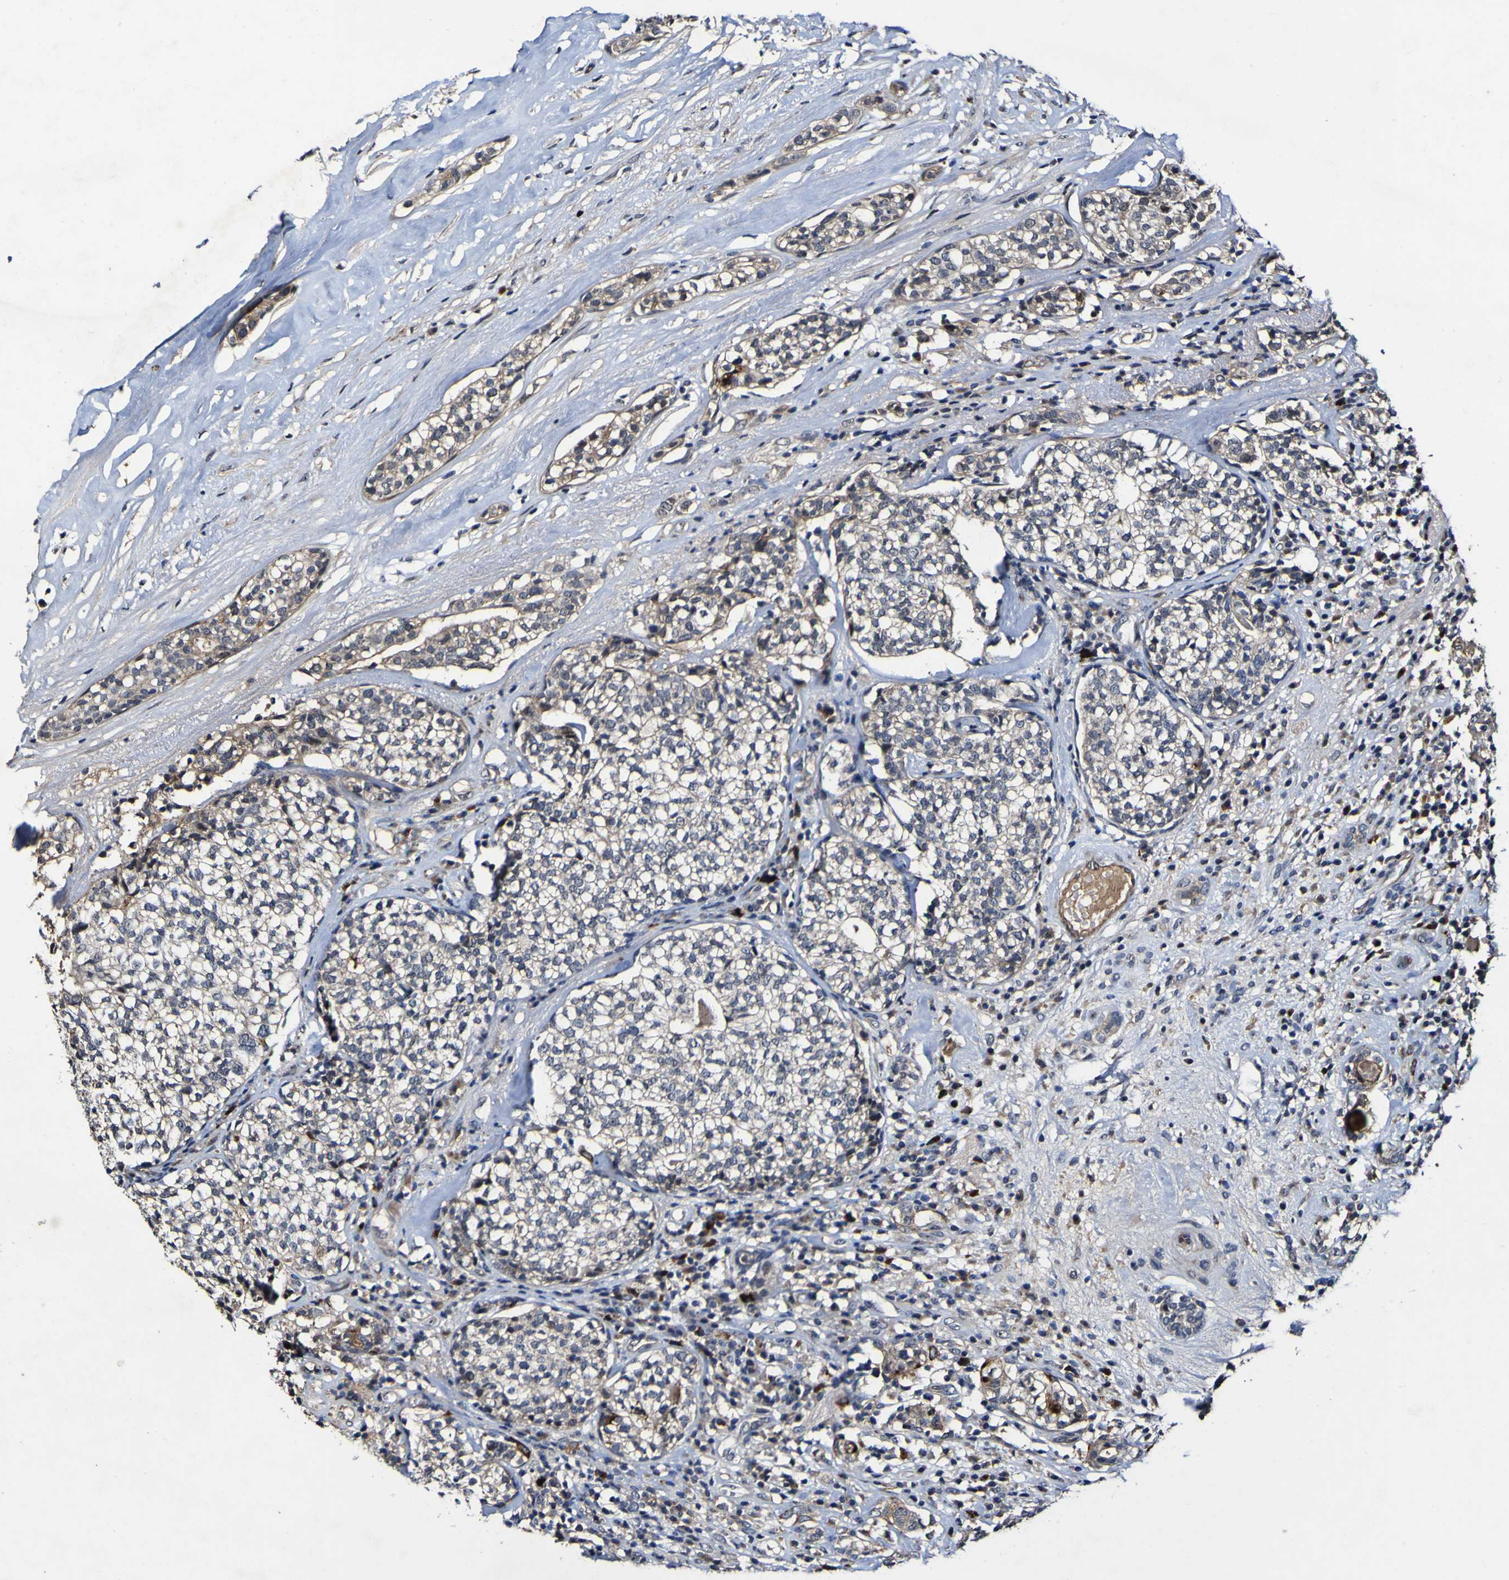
{"staining": {"intensity": "negative", "quantity": "none", "location": "none"}, "tissue": "head and neck cancer", "cell_type": "Tumor cells", "image_type": "cancer", "snomed": [{"axis": "morphology", "description": "Adenocarcinoma, NOS"}, {"axis": "topography", "description": "Salivary gland"}, {"axis": "topography", "description": "Head-Neck"}], "caption": "Head and neck cancer stained for a protein using IHC reveals no expression tumor cells.", "gene": "CCL2", "patient": {"sex": "female", "age": 65}}